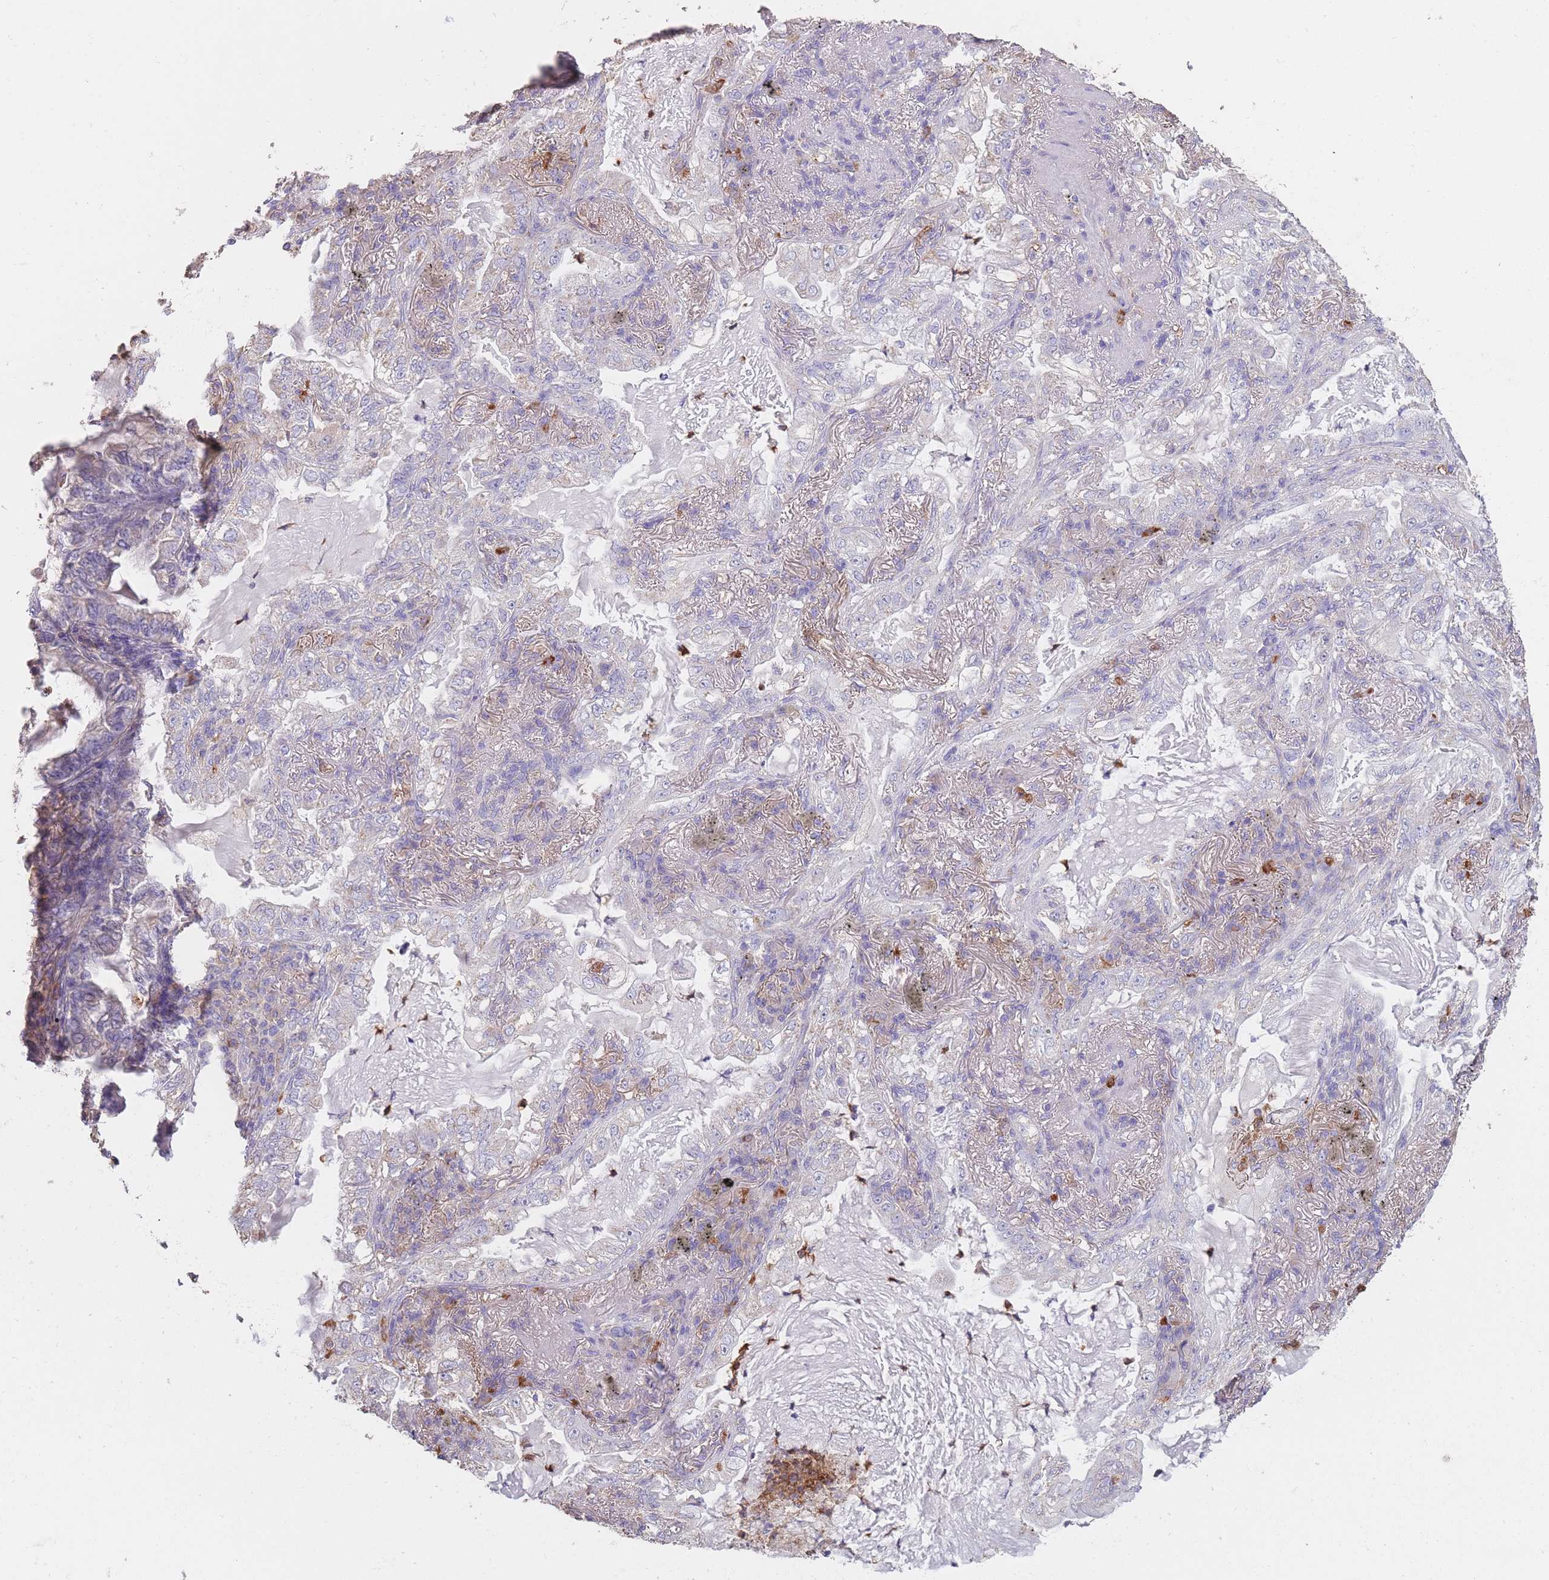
{"staining": {"intensity": "negative", "quantity": "none", "location": "none"}, "tissue": "lung cancer", "cell_type": "Tumor cells", "image_type": "cancer", "snomed": [{"axis": "morphology", "description": "Adenocarcinoma, NOS"}, {"axis": "topography", "description": "Lung"}], "caption": "This is an immunohistochemistry photomicrograph of lung adenocarcinoma. There is no staining in tumor cells.", "gene": "CLEC12A", "patient": {"sex": "female", "age": 73}}